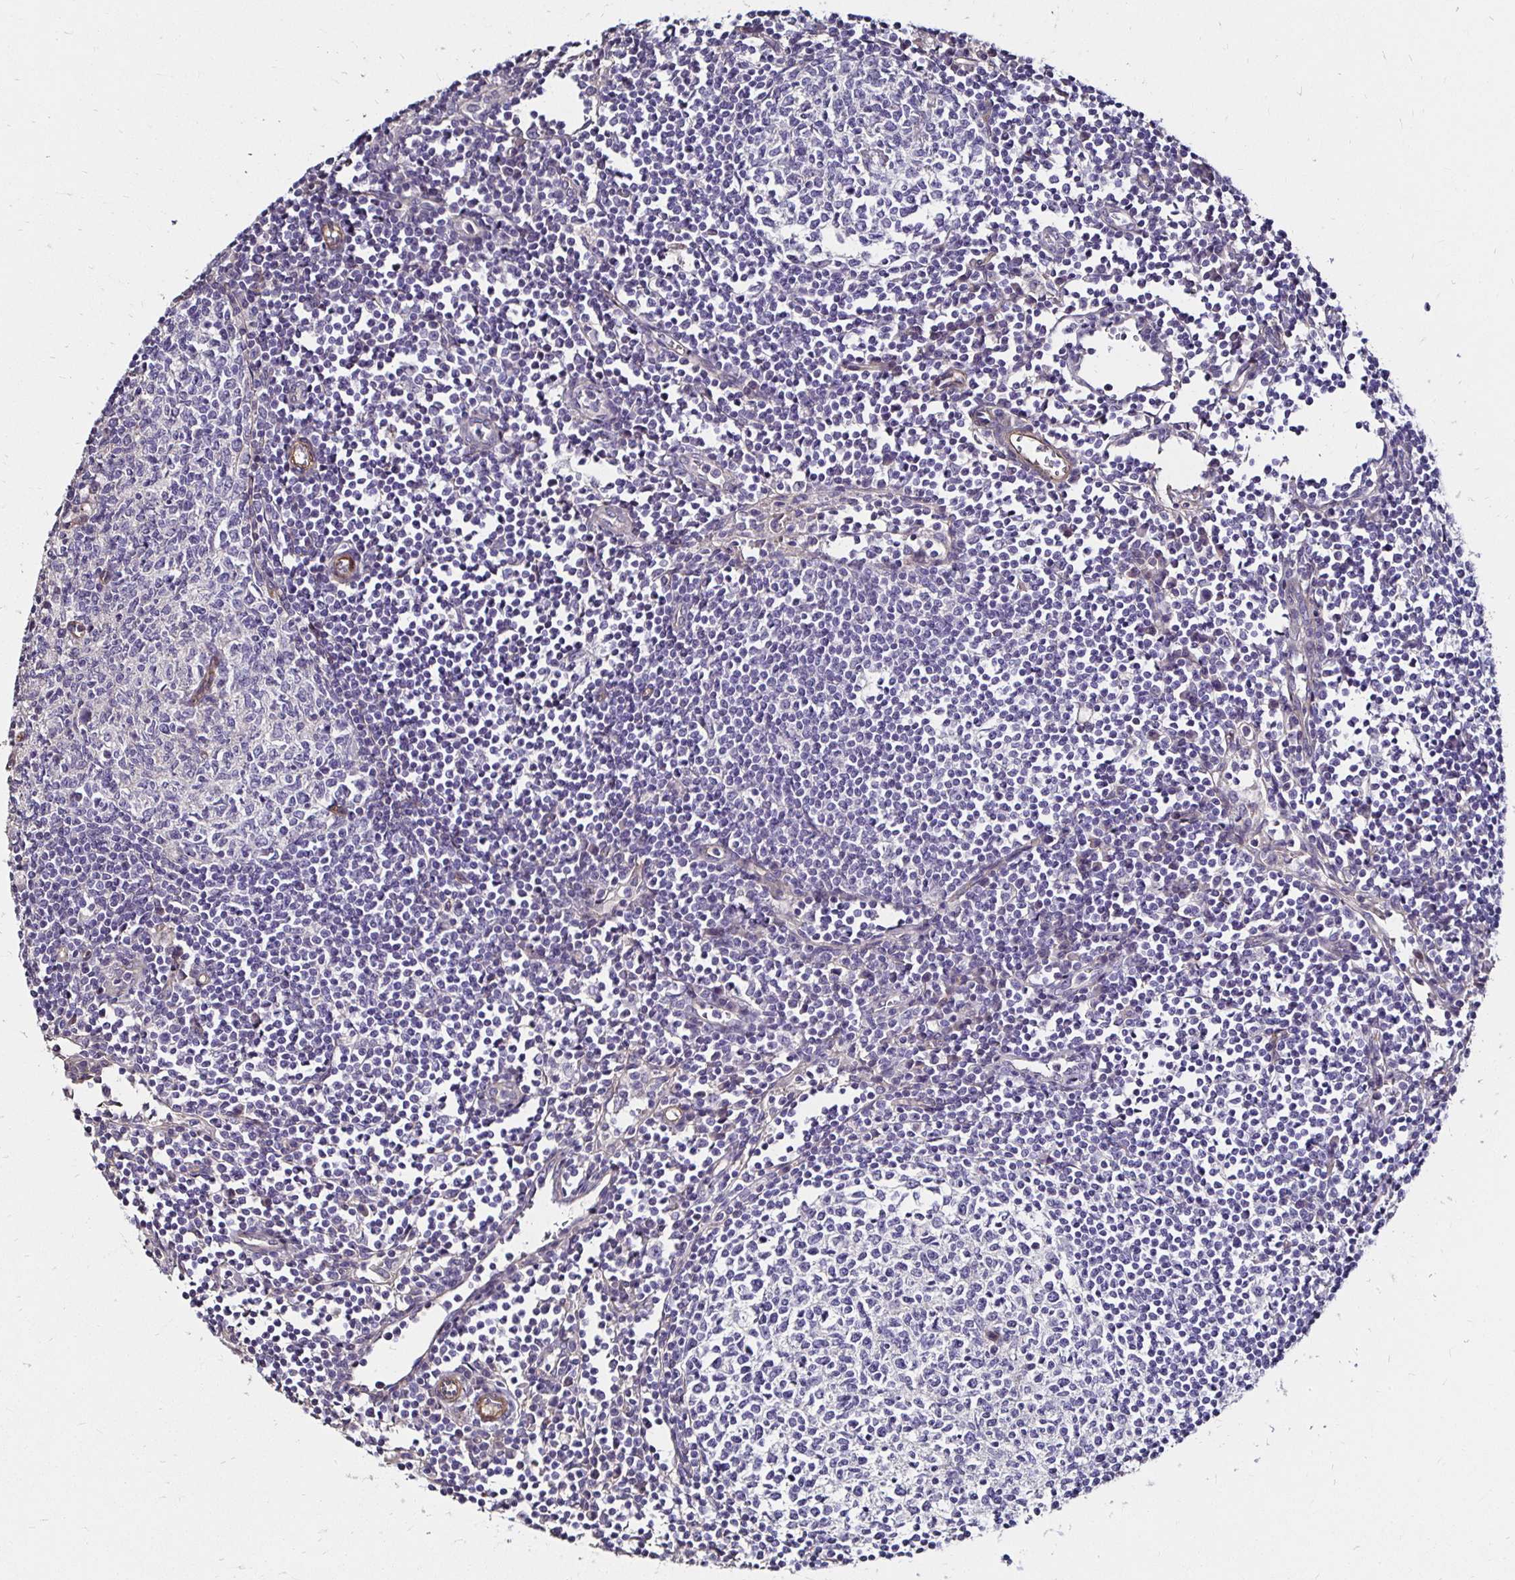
{"staining": {"intensity": "negative", "quantity": "none", "location": "none"}, "tissue": "lymph node", "cell_type": "Germinal center cells", "image_type": "normal", "snomed": [{"axis": "morphology", "description": "Normal tissue, NOS"}, {"axis": "topography", "description": "Lymph node"}], "caption": "Protein analysis of normal lymph node reveals no significant positivity in germinal center cells. The staining is performed using DAB brown chromogen with nuclei counter-stained in using hematoxylin.", "gene": "ITGB1", "patient": {"sex": "male", "age": 67}}